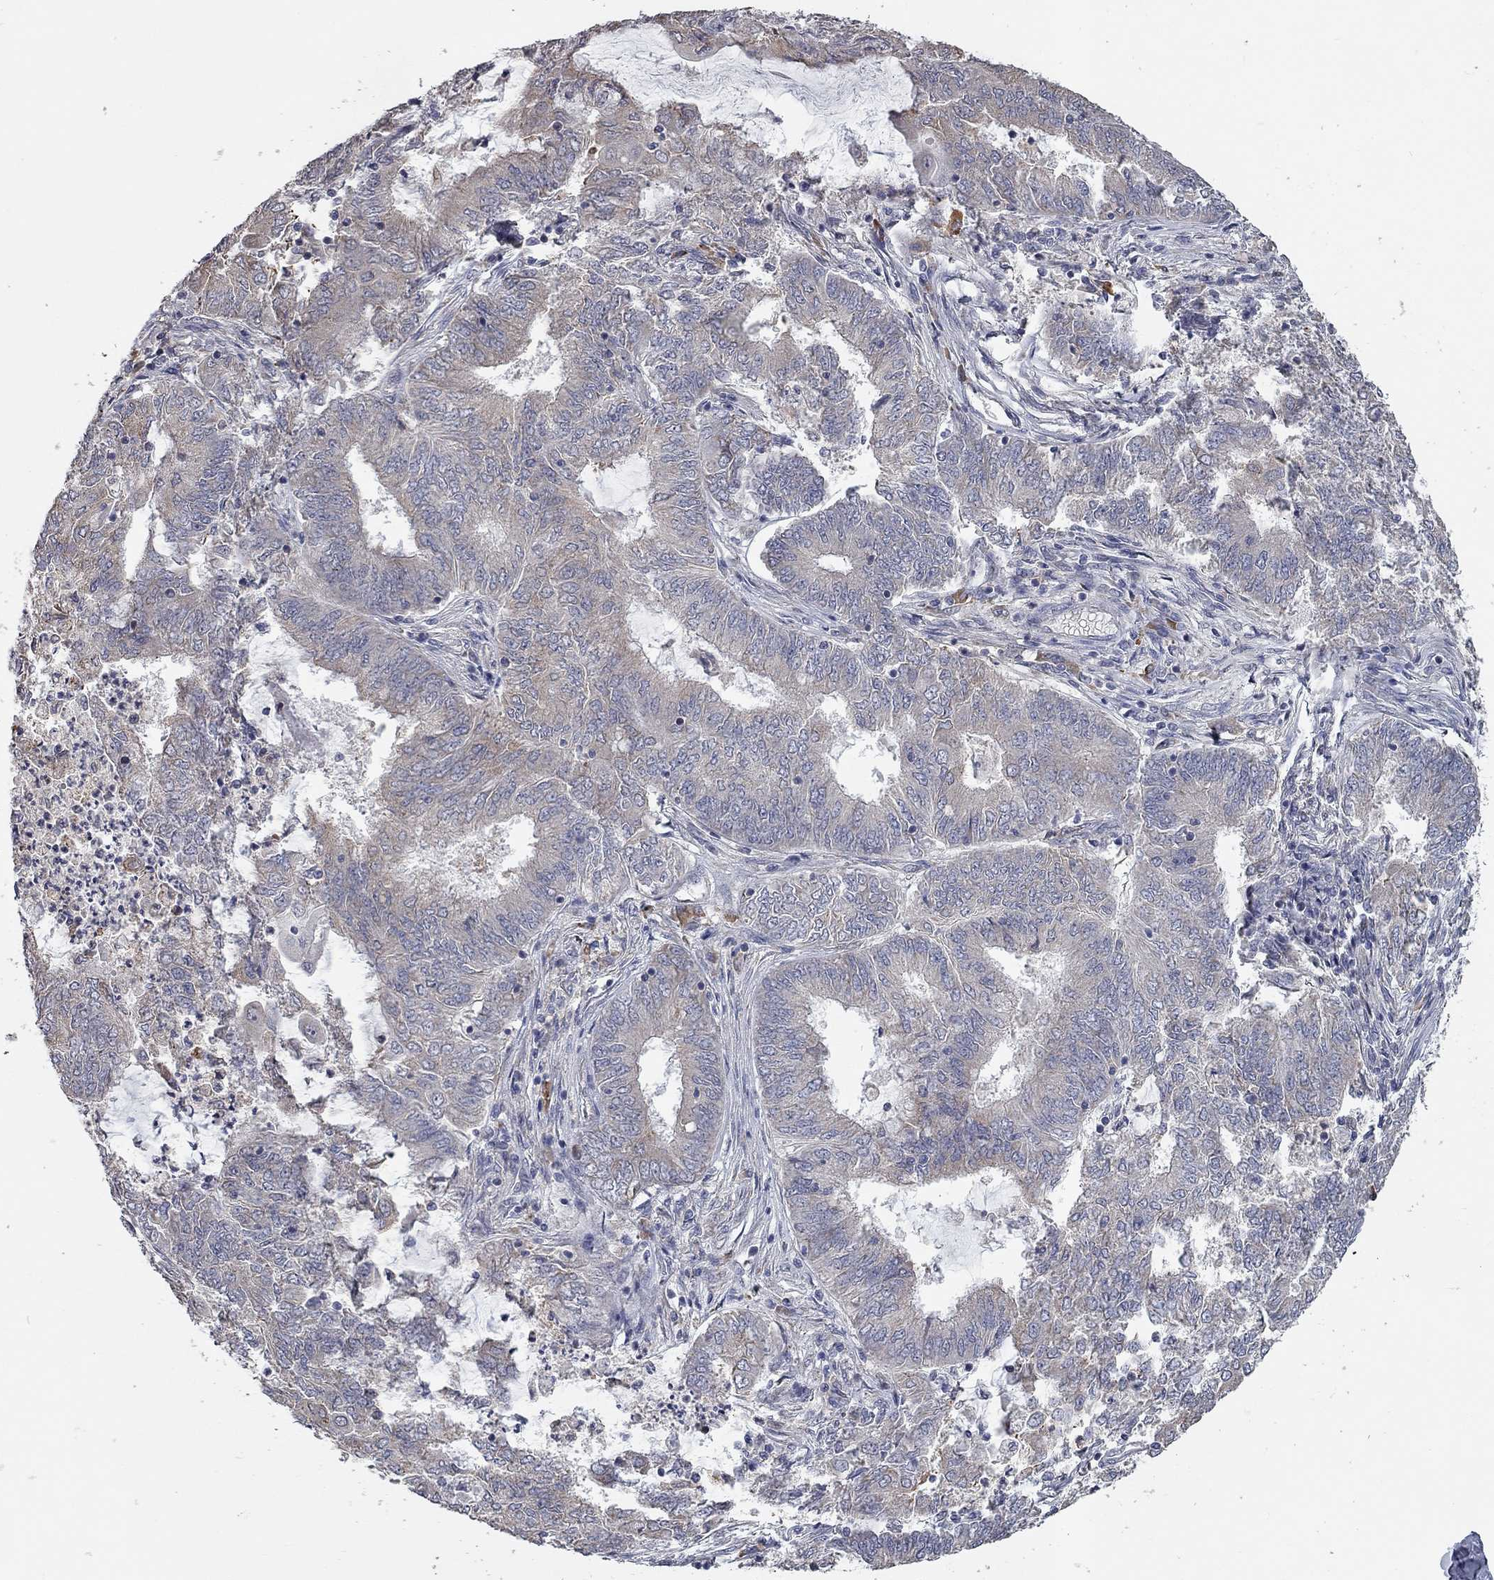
{"staining": {"intensity": "weak", "quantity": "<25%", "location": "cytoplasmic/membranous"}, "tissue": "endometrial cancer", "cell_type": "Tumor cells", "image_type": "cancer", "snomed": [{"axis": "morphology", "description": "Adenocarcinoma, NOS"}, {"axis": "topography", "description": "Endometrium"}], "caption": "Endometrial adenocarcinoma stained for a protein using immunohistochemistry displays no staining tumor cells.", "gene": "XAGE2", "patient": {"sex": "female", "age": 62}}